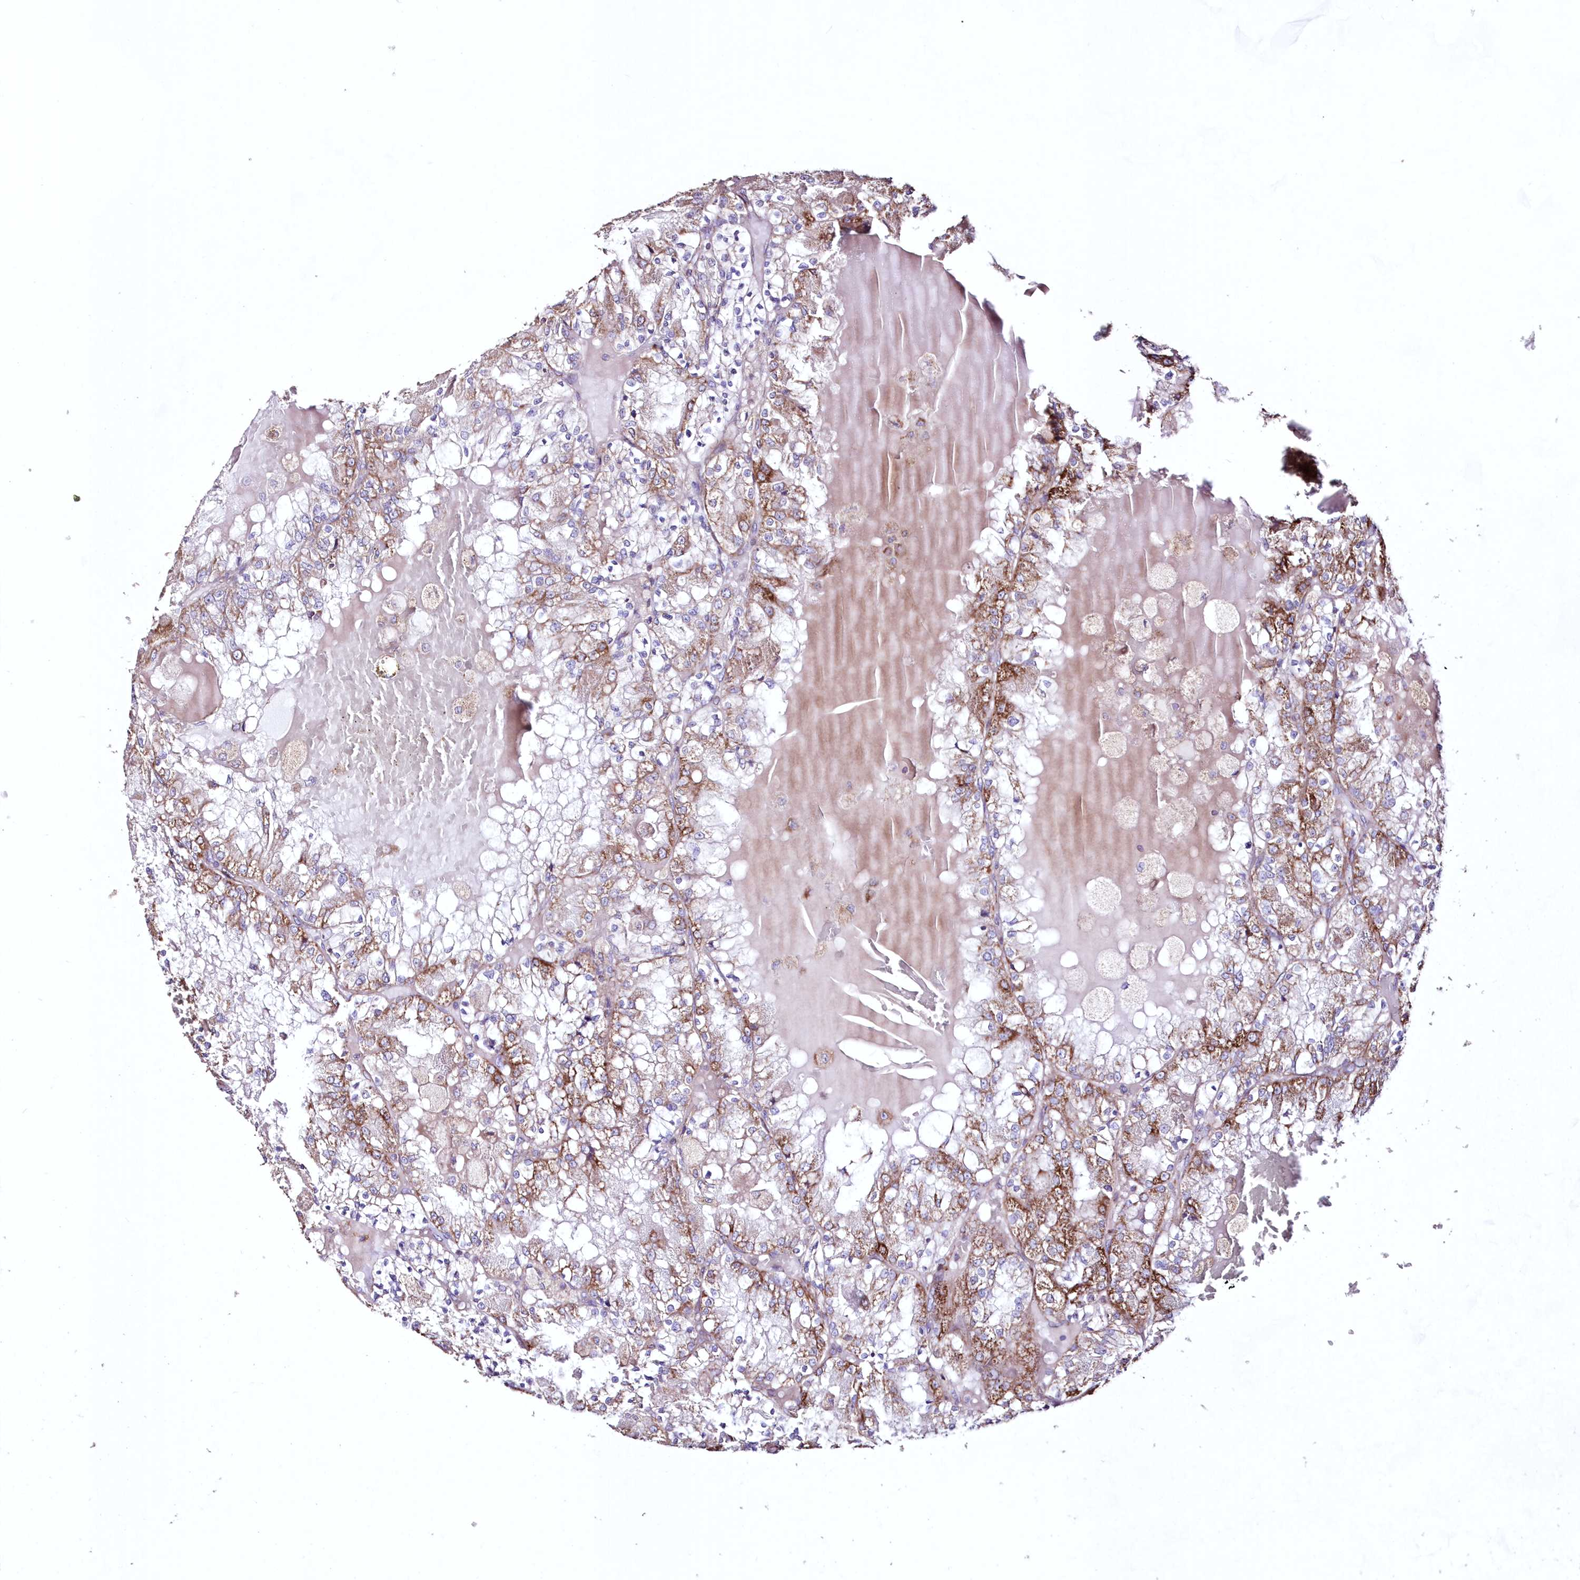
{"staining": {"intensity": "moderate", "quantity": "25%-75%", "location": "cytoplasmic/membranous"}, "tissue": "renal cancer", "cell_type": "Tumor cells", "image_type": "cancer", "snomed": [{"axis": "morphology", "description": "Adenocarcinoma, NOS"}, {"axis": "topography", "description": "Kidney"}], "caption": "Immunohistochemistry (IHC) micrograph of neoplastic tissue: human renal adenocarcinoma stained using immunohistochemistry shows medium levels of moderate protein expression localized specifically in the cytoplasmic/membranous of tumor cells, appearing as a cytoplasmic/membranous brown color.", "gene": "HADHB", "patient": {"sex": "female", "age": 56}}